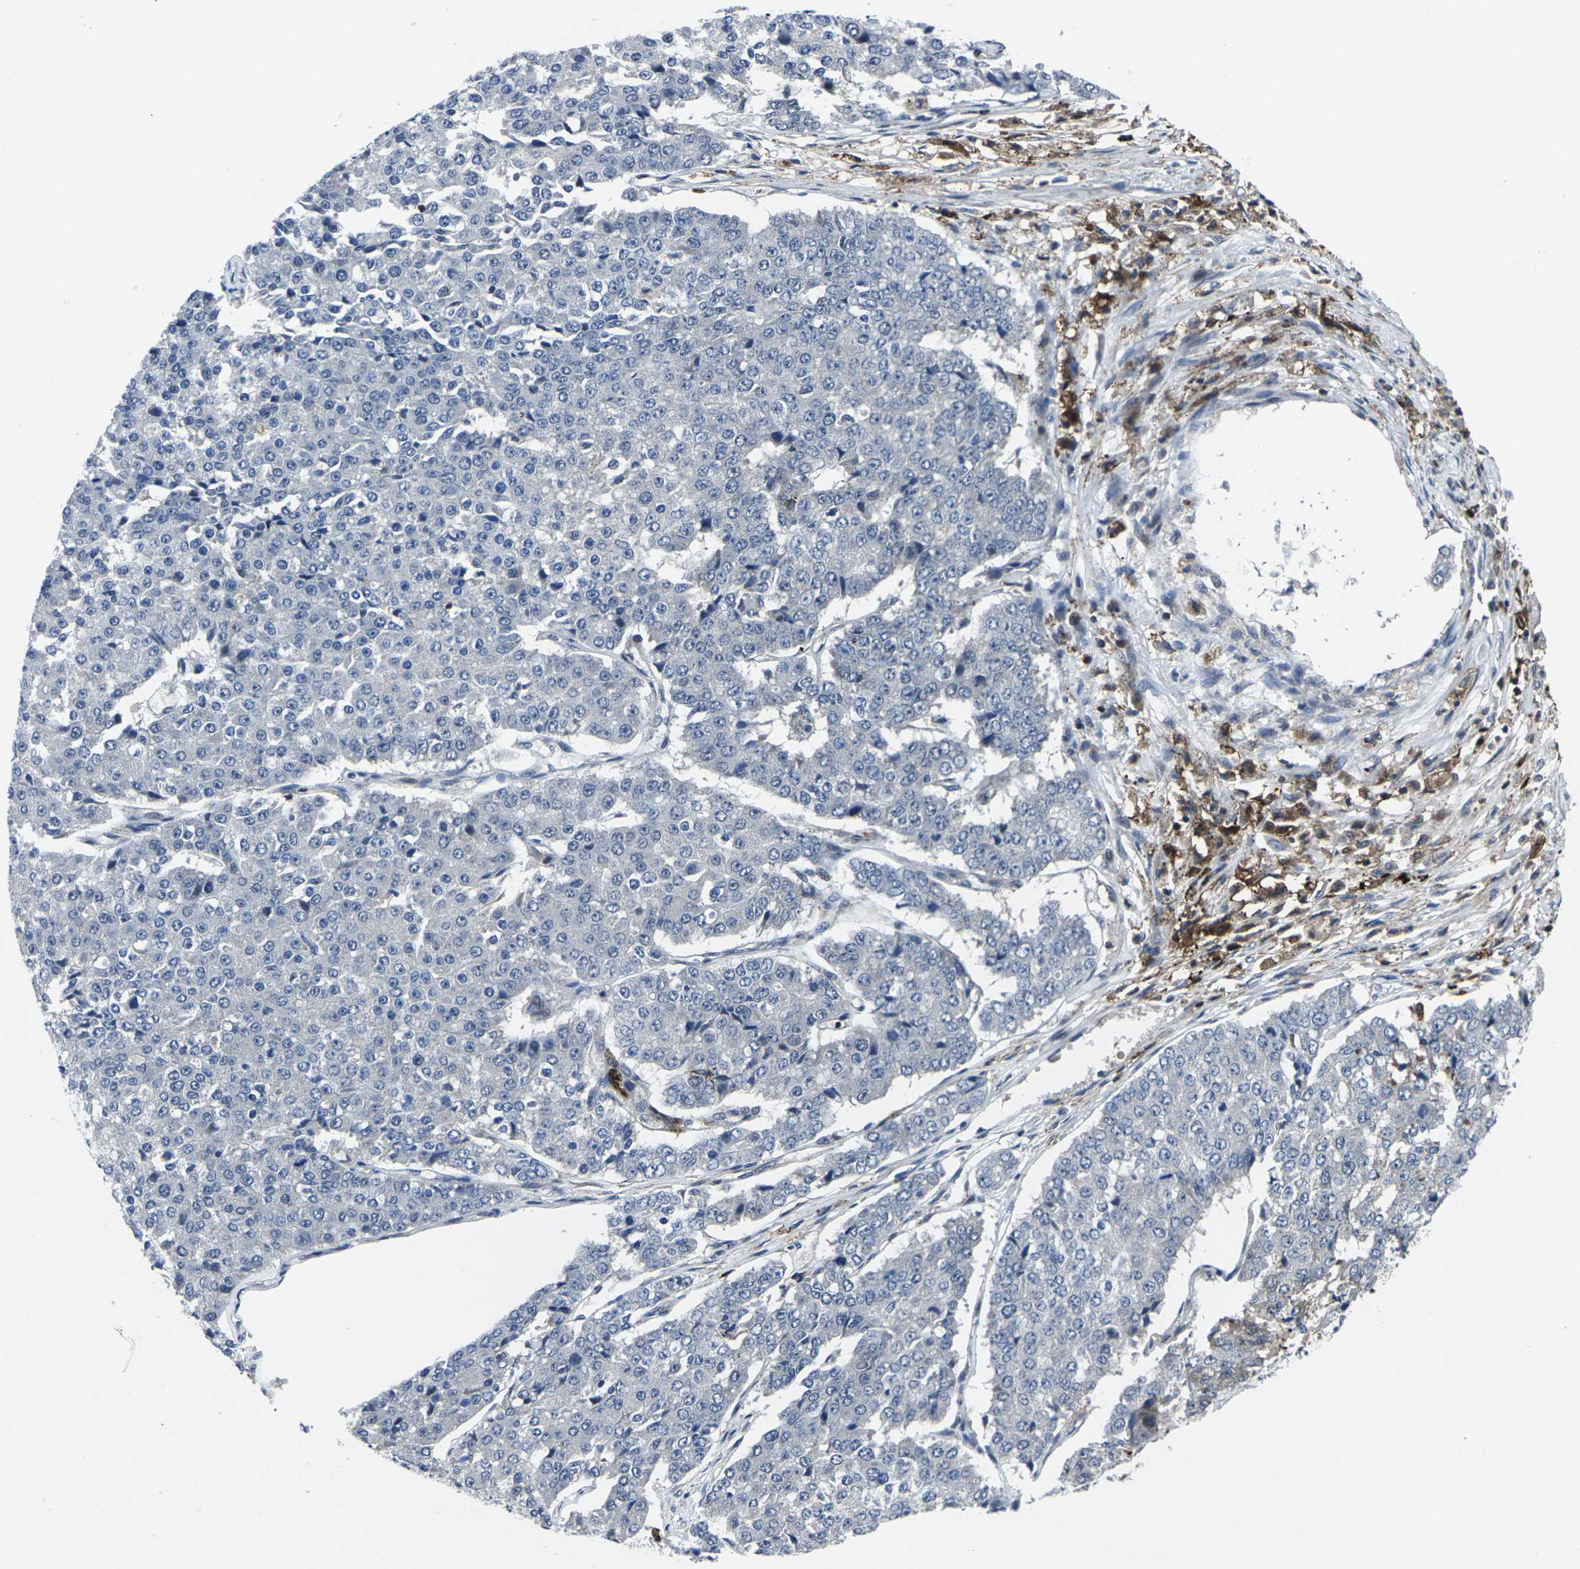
{"staining": {"intensity": "negative", "quantity": "none", "location": "none"}, "tissue": "pancreatic cancer", "cell_type": "Tumor cells", "image_type": "cancer", "snomed": [{"axis": "morphology", "description": "Adenocarcinoma, NOS"}, {"axis": "topography", "description": "Pancreas"}], "caption": "IHC histopathology image of neoplastic tissue: pancreatic adenocarcinoma stained with DAB demonstrates no significant protein staining in tumor cells.", "gene": "STAT4", "patient": {"sex": "male", "age": 50}}